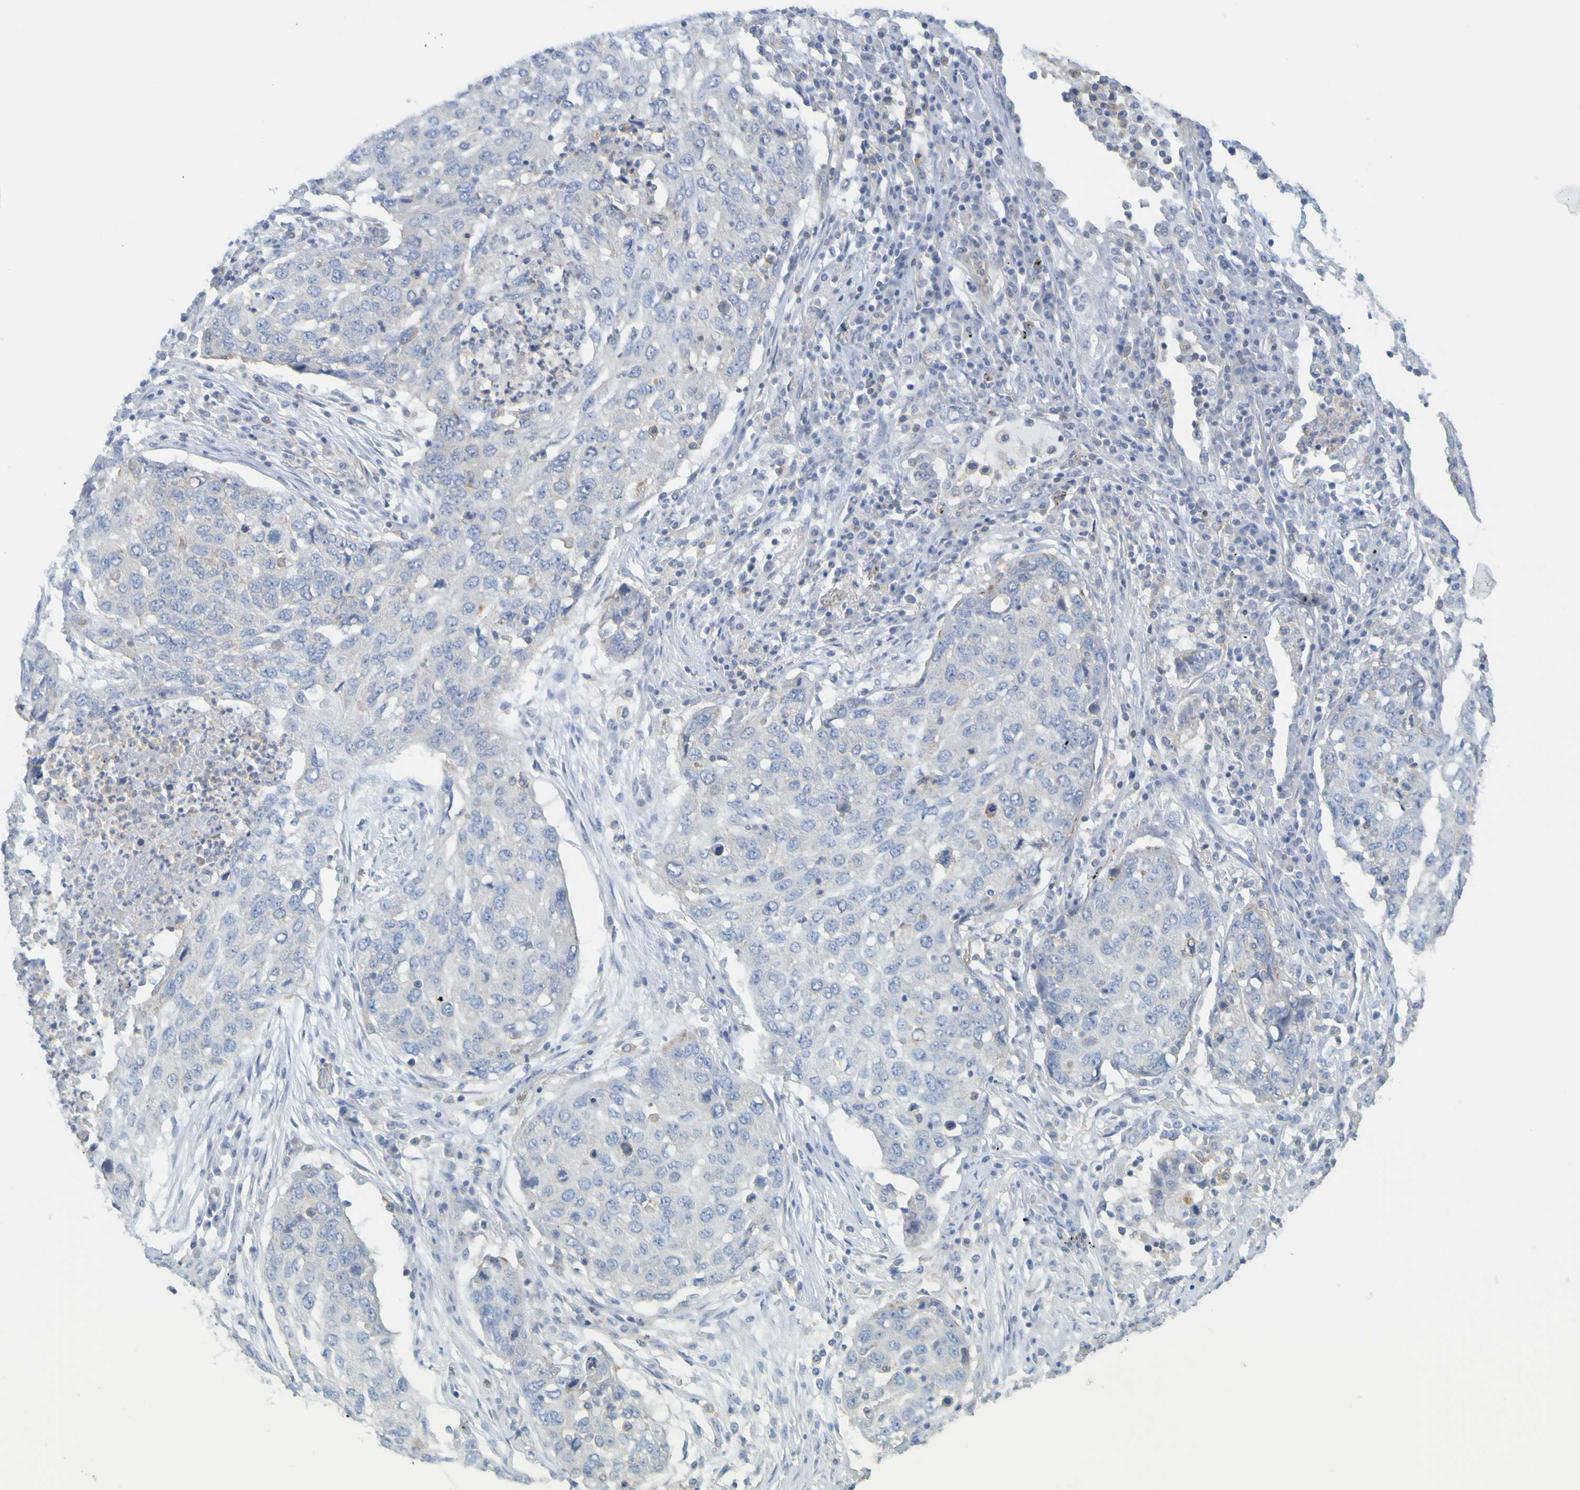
{"staining": {"intensity": "negative", "quantity": "none", "location": "none"}, "tissue": "lung cancer", "cell_type": "Tumor cells", "image_type": "cancer", "snomed": [{"axis": "morphology", "description": "Squamous cell carcinoma, NOS"}, {"axis": "topography", "description": "Lung"}], "caption": "Tumor cells are negative for brown protein staining in squamous cell carcinoma (lung). (Brightfield microscopy of DAB (3,3'-diaminobenzidine) immunohistochemistry (IHC) at high magnification).", "gene": "APPL1", "patient": {"sex": "female", "age": 63}}